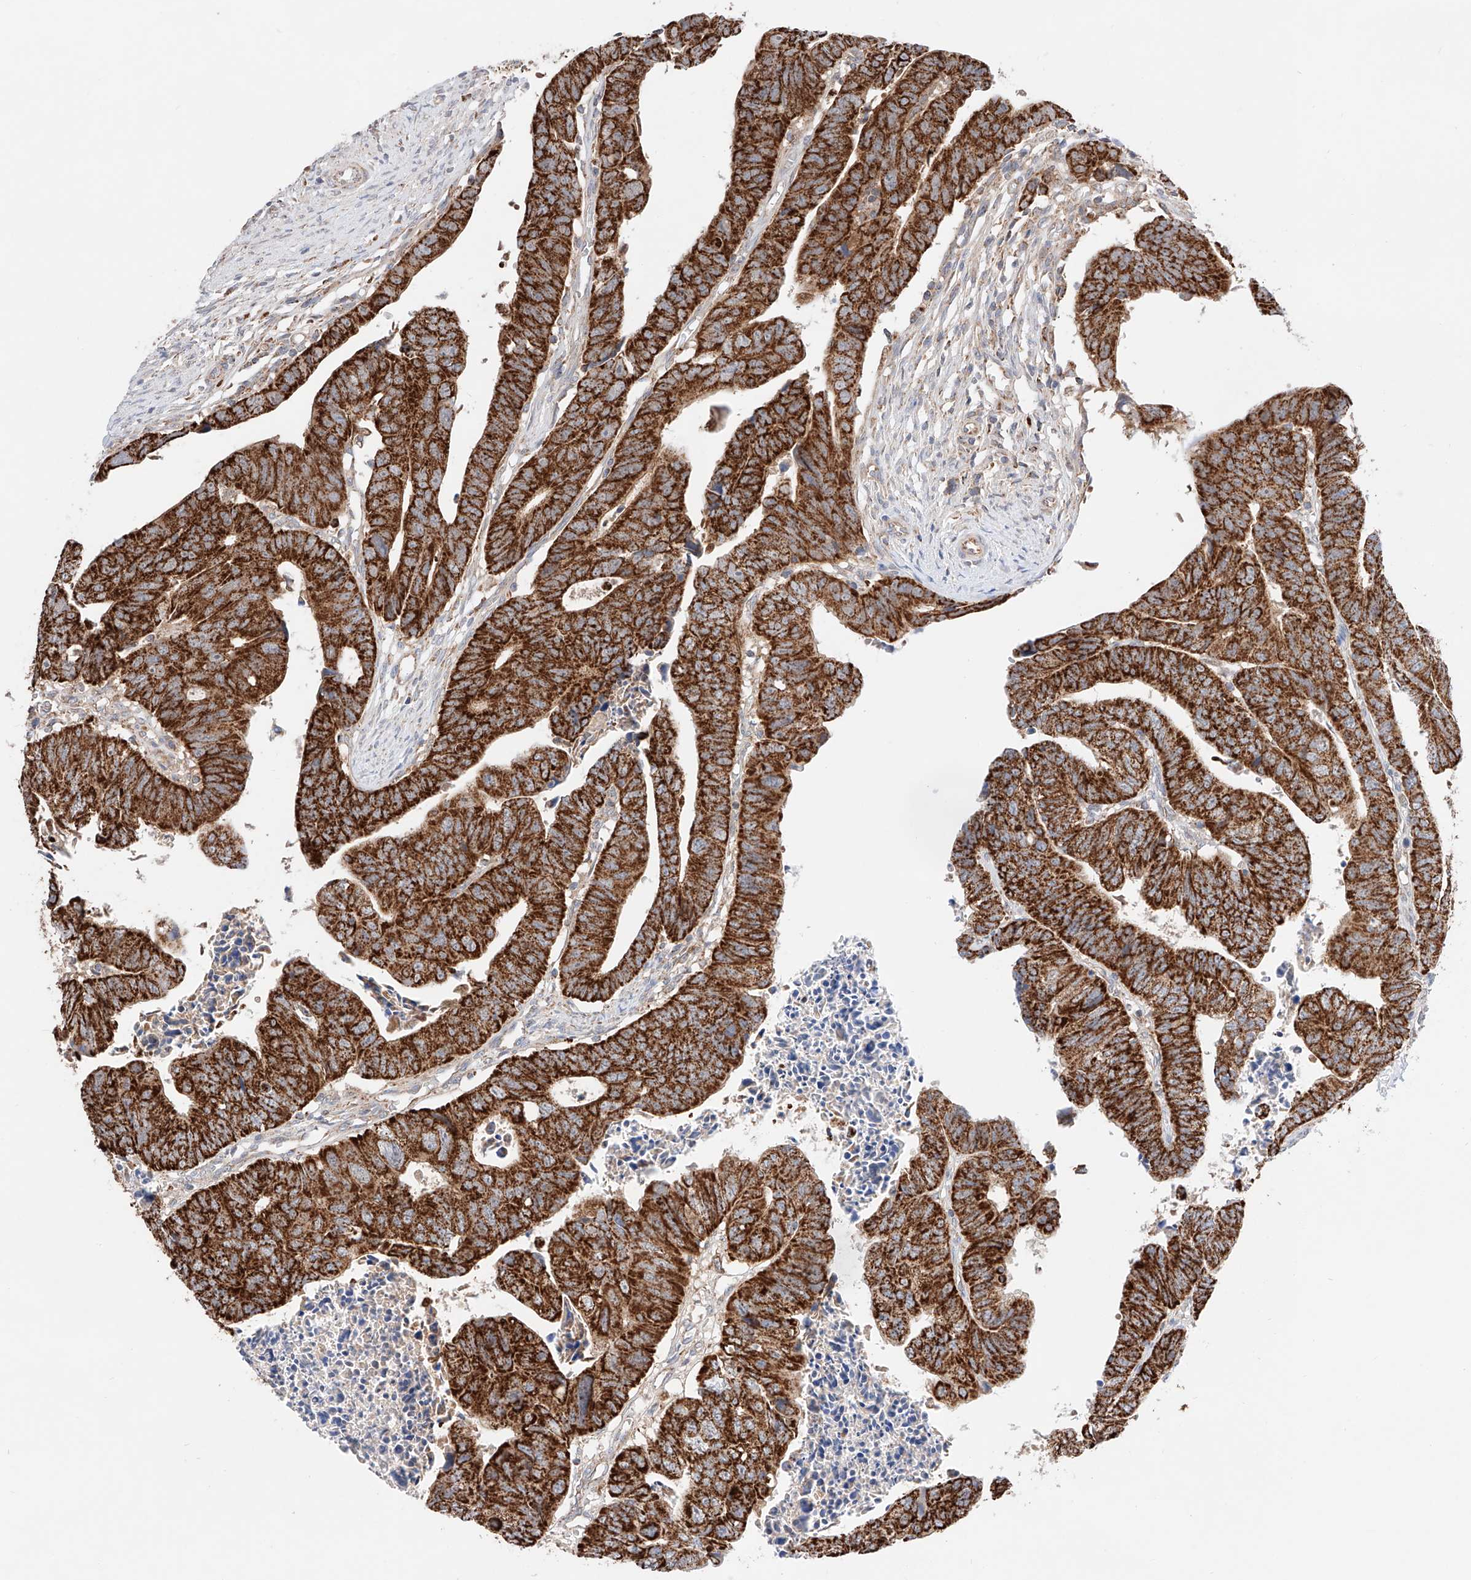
{"staining": {"intensity": "strong", "quantity": ">75%", "location": "cytoplasmic/membranous"}, "tissue": "colorectal cancer", "cell_type": "Tumor cells", "image_type": "cancer", "snomed": [{"axis": "morphology", "description": "Adenocarcinoma, NOS"}, {"axis": "topography", "description": "Rectum"}], "caption": "Adenocarcinoma (colorectal) stained with a brown dye displays strong cytoplasmic/membranous positive positivity in about >75% of tumor cells.", "gene": "KTI12", "patient": {"sex": "female", "age": 65}}